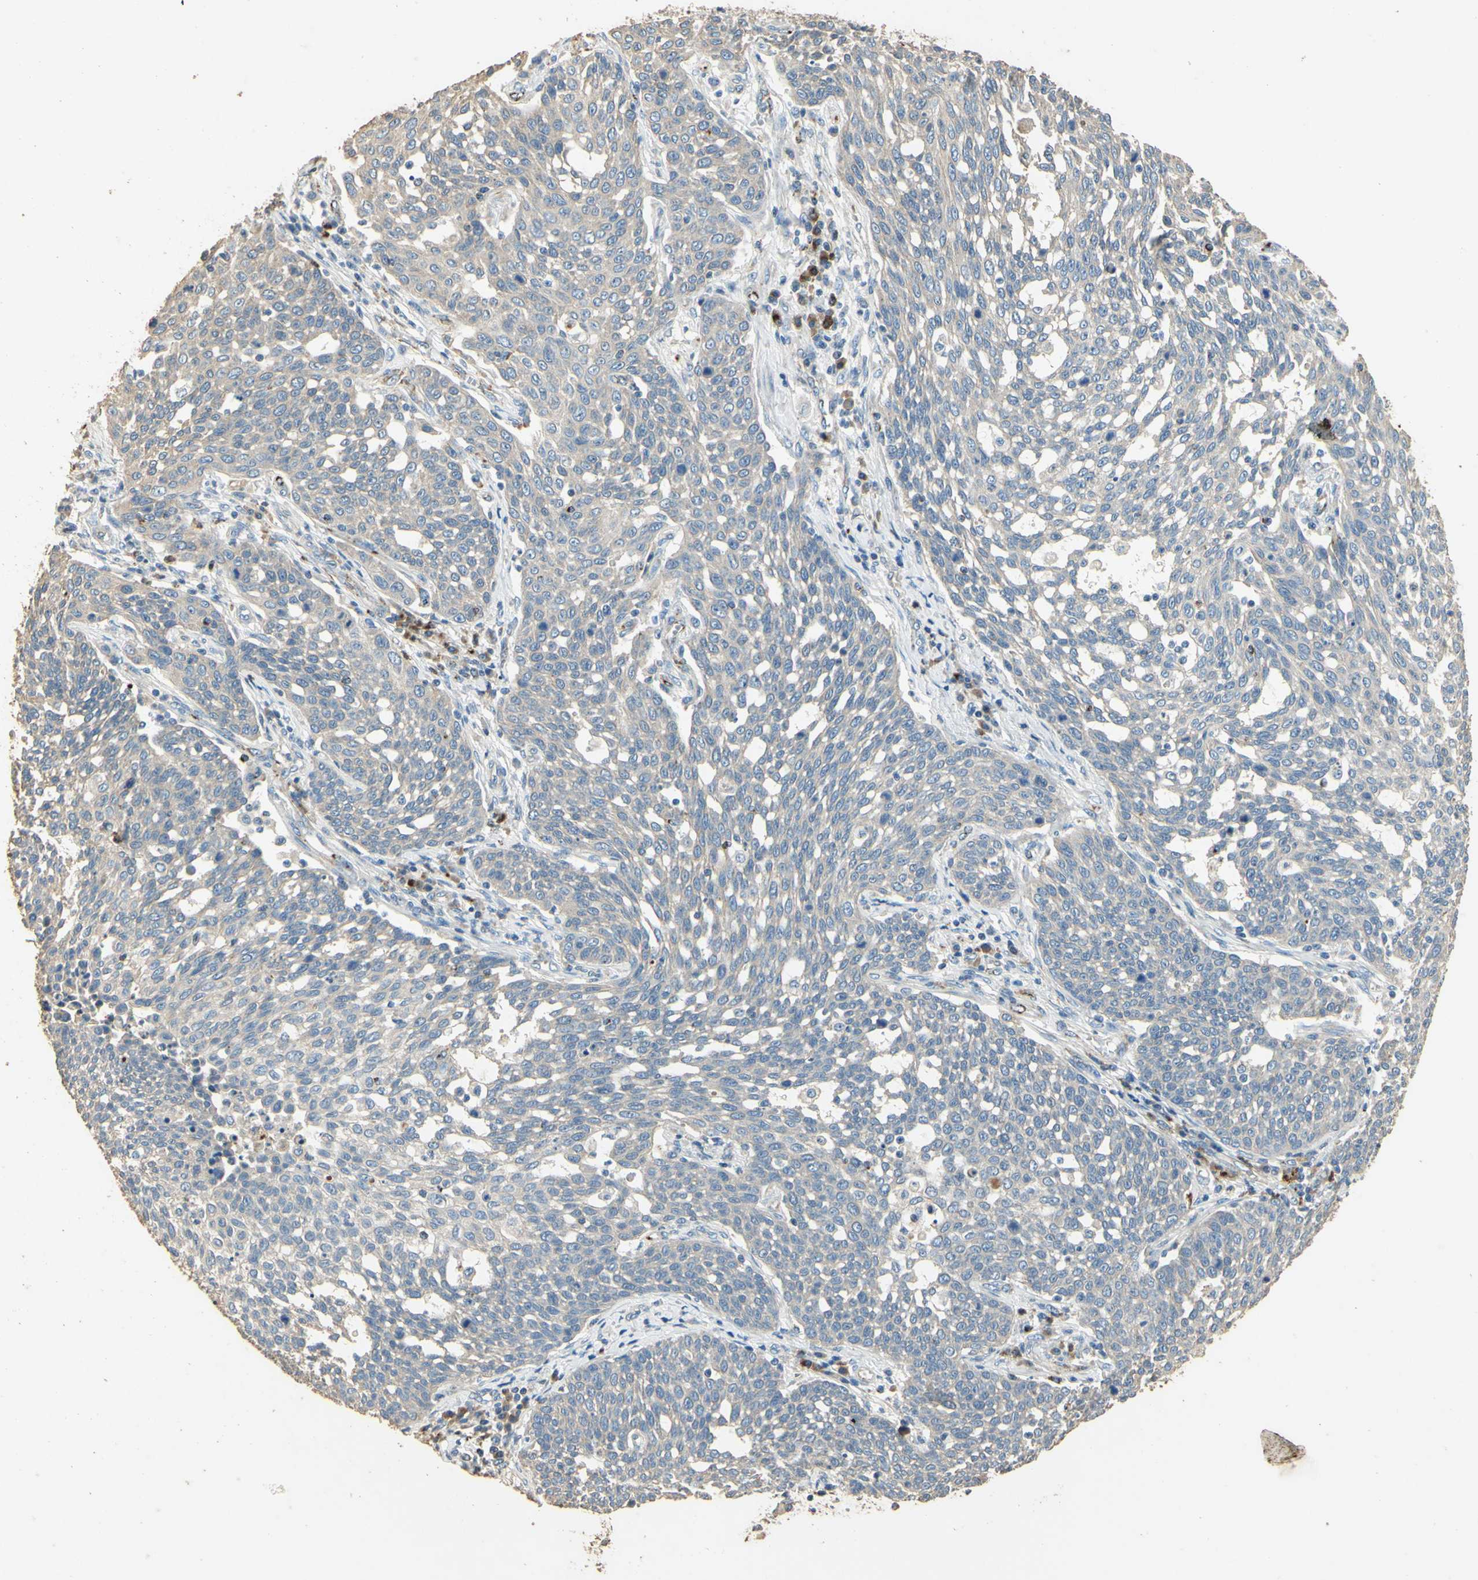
{"staining": {"intensity": "negative", "quantity": "none", "location": "none"}, "tissue": "cervical cancer", "cell_type": "Tumor cells", "image_type": "cancer", "snomed": [{"axis": "morphology", "description": "Squamous cell carcinoma, NOS"}, {"axis": "topography", "description": "Cervix"}], "caption": "The IHC photomicrograph has no significant staining in tumor cells of cervical squamous cell carcinoma tissue.", "gene": "ARHGEF17", "patient": {"sex": "female", "age": 34}}